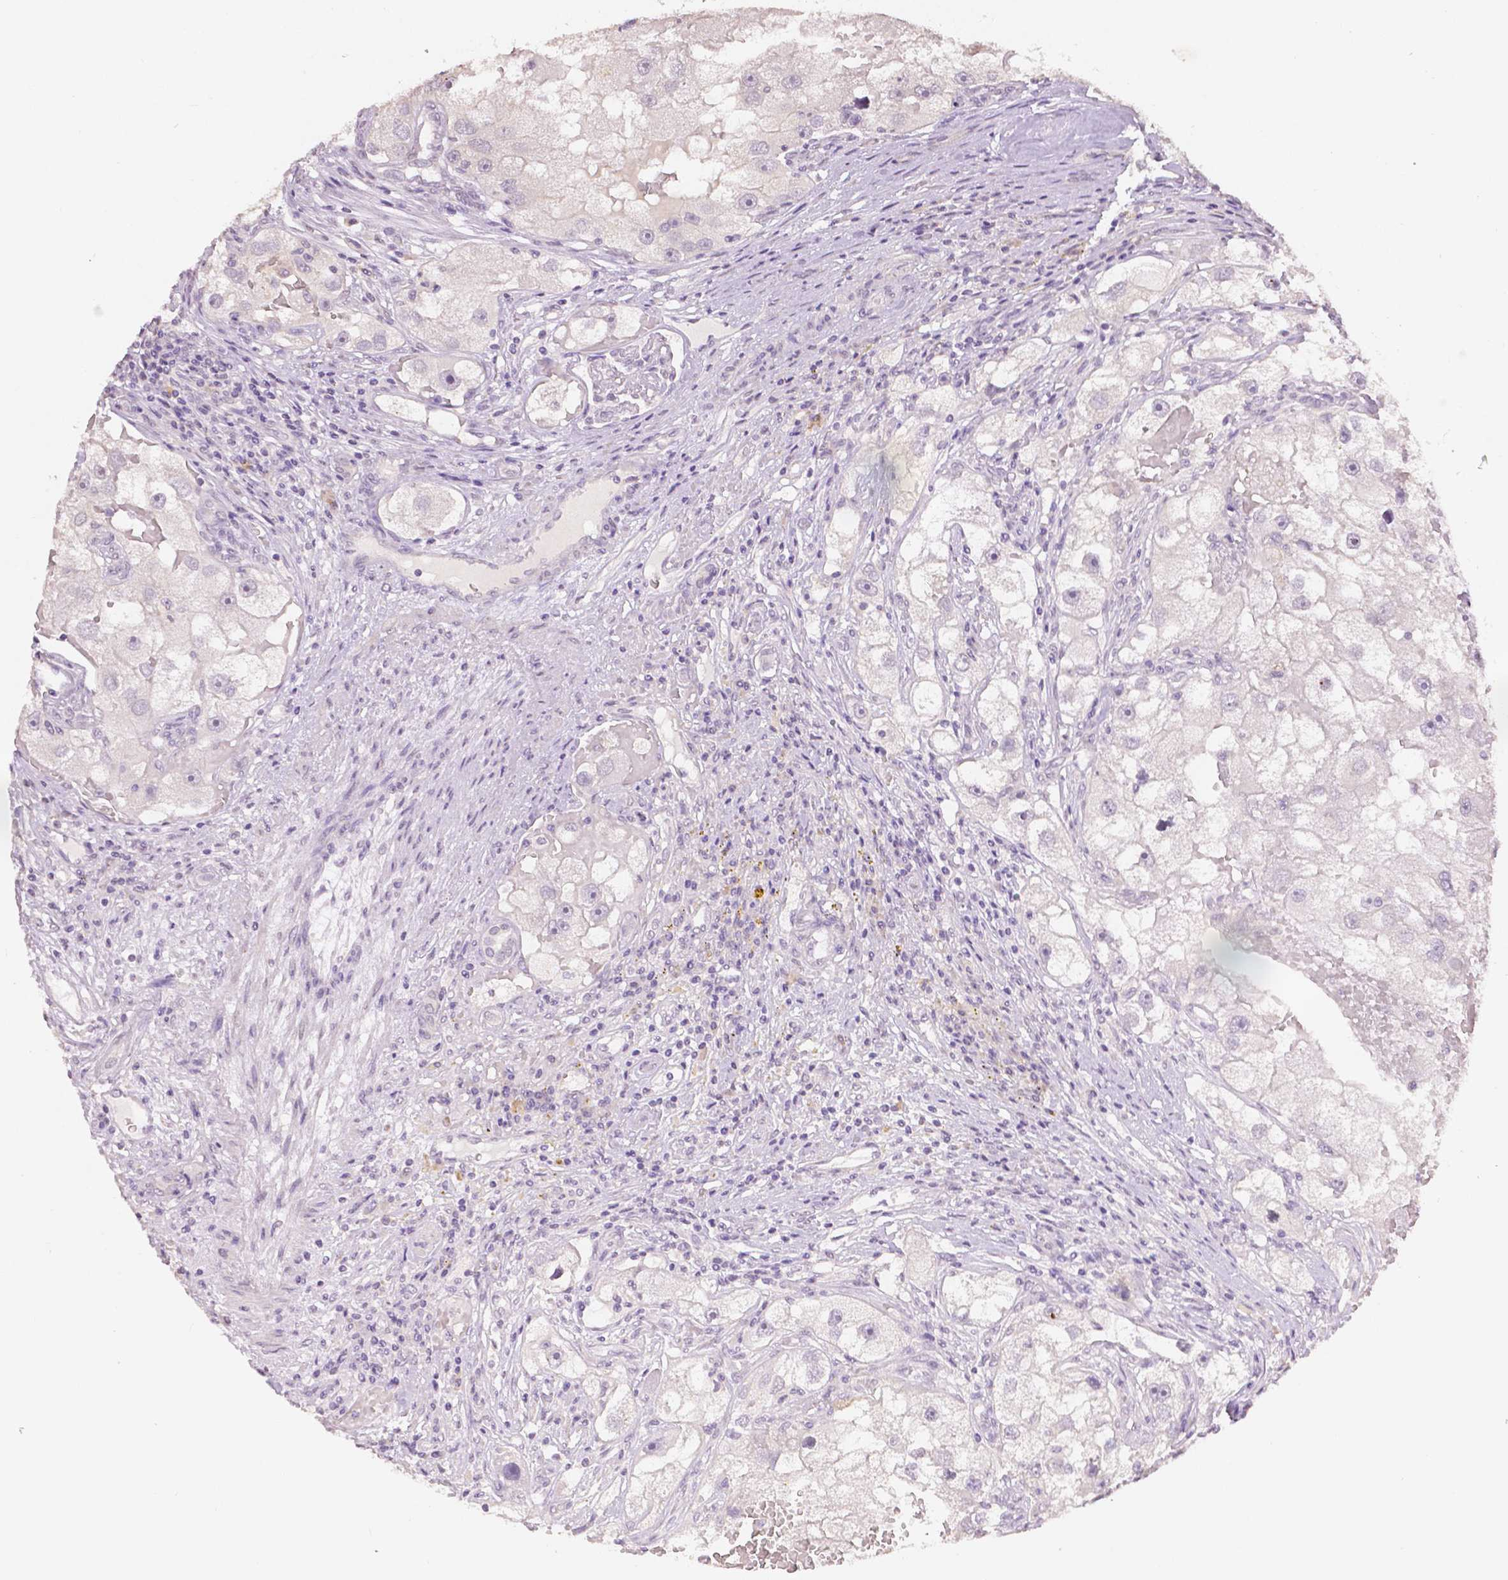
{"staining": {"intensity": "weak", "quantity": "<25%", "location": "nuclear"}, "tissue": "renal cancer", "cell_type": "Tumor cells", "image_type": "cancer", "snomed": [{"axis": "morphology", "description": "Adenocarcinoma, NOS"}, {"axis": "topography", "description": "Kidney"}], "caption": "IHC of renal cancer reveals no staining in tumor cells.", "gene": "TGM1", "patient": {"sex": "male", "age": 63}}